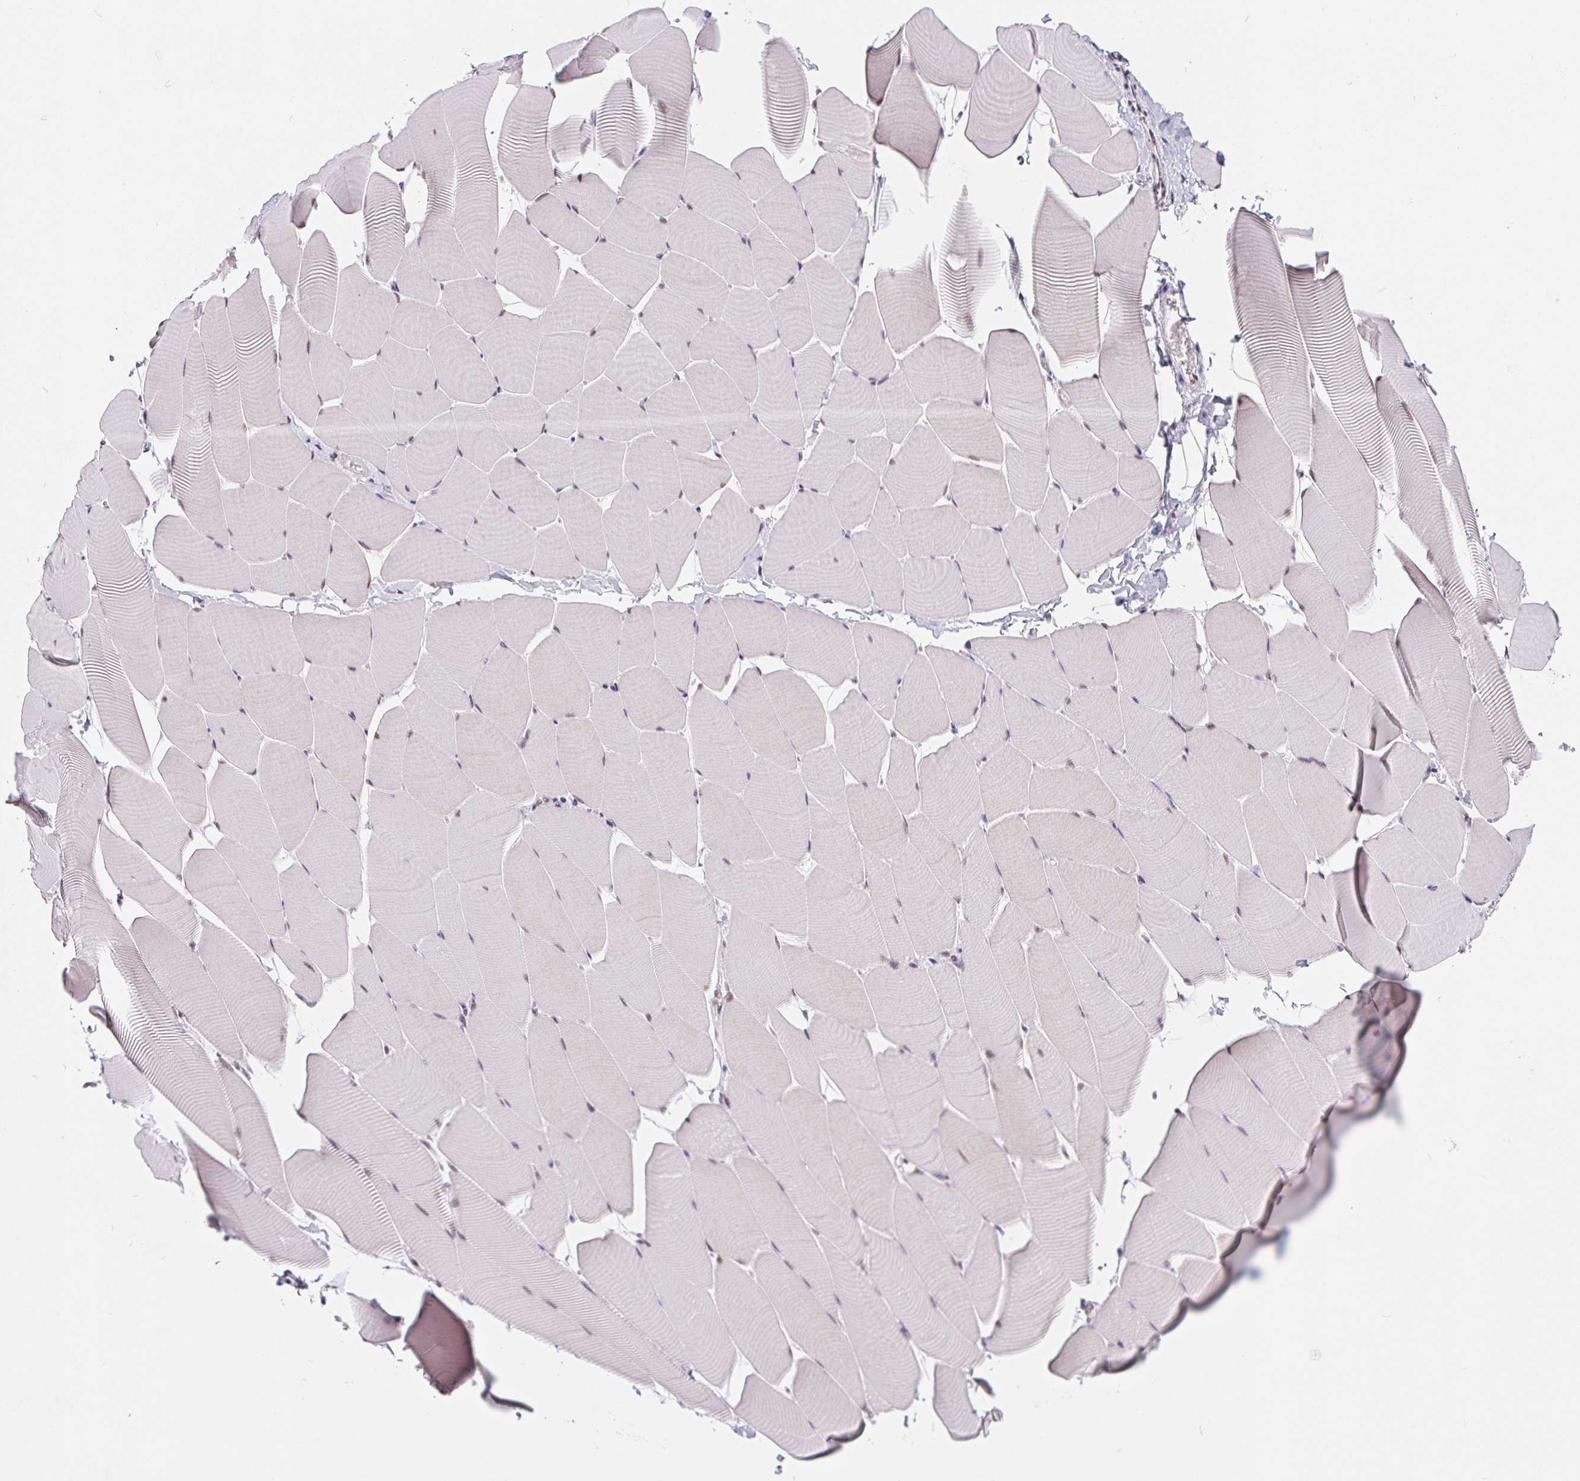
{"staining": {"intensity": "weak", "quantity": "<25%", "location": "nuclear"}, "tissue": "skeletal muscle", "cell_type": "Myocytes", "image_type": "normal", "snomed": [{"axis": "morphology", "description": "Normal tissue, NOS"}, {"axis": "topography", "description": "Skeletal muscle"}], "caption": "Human skeletal muscle stained for a protein using IHC displays no staining in myocytes.", "gene": "TCERG1", "patient": {"sex": "male", "age": 25}}